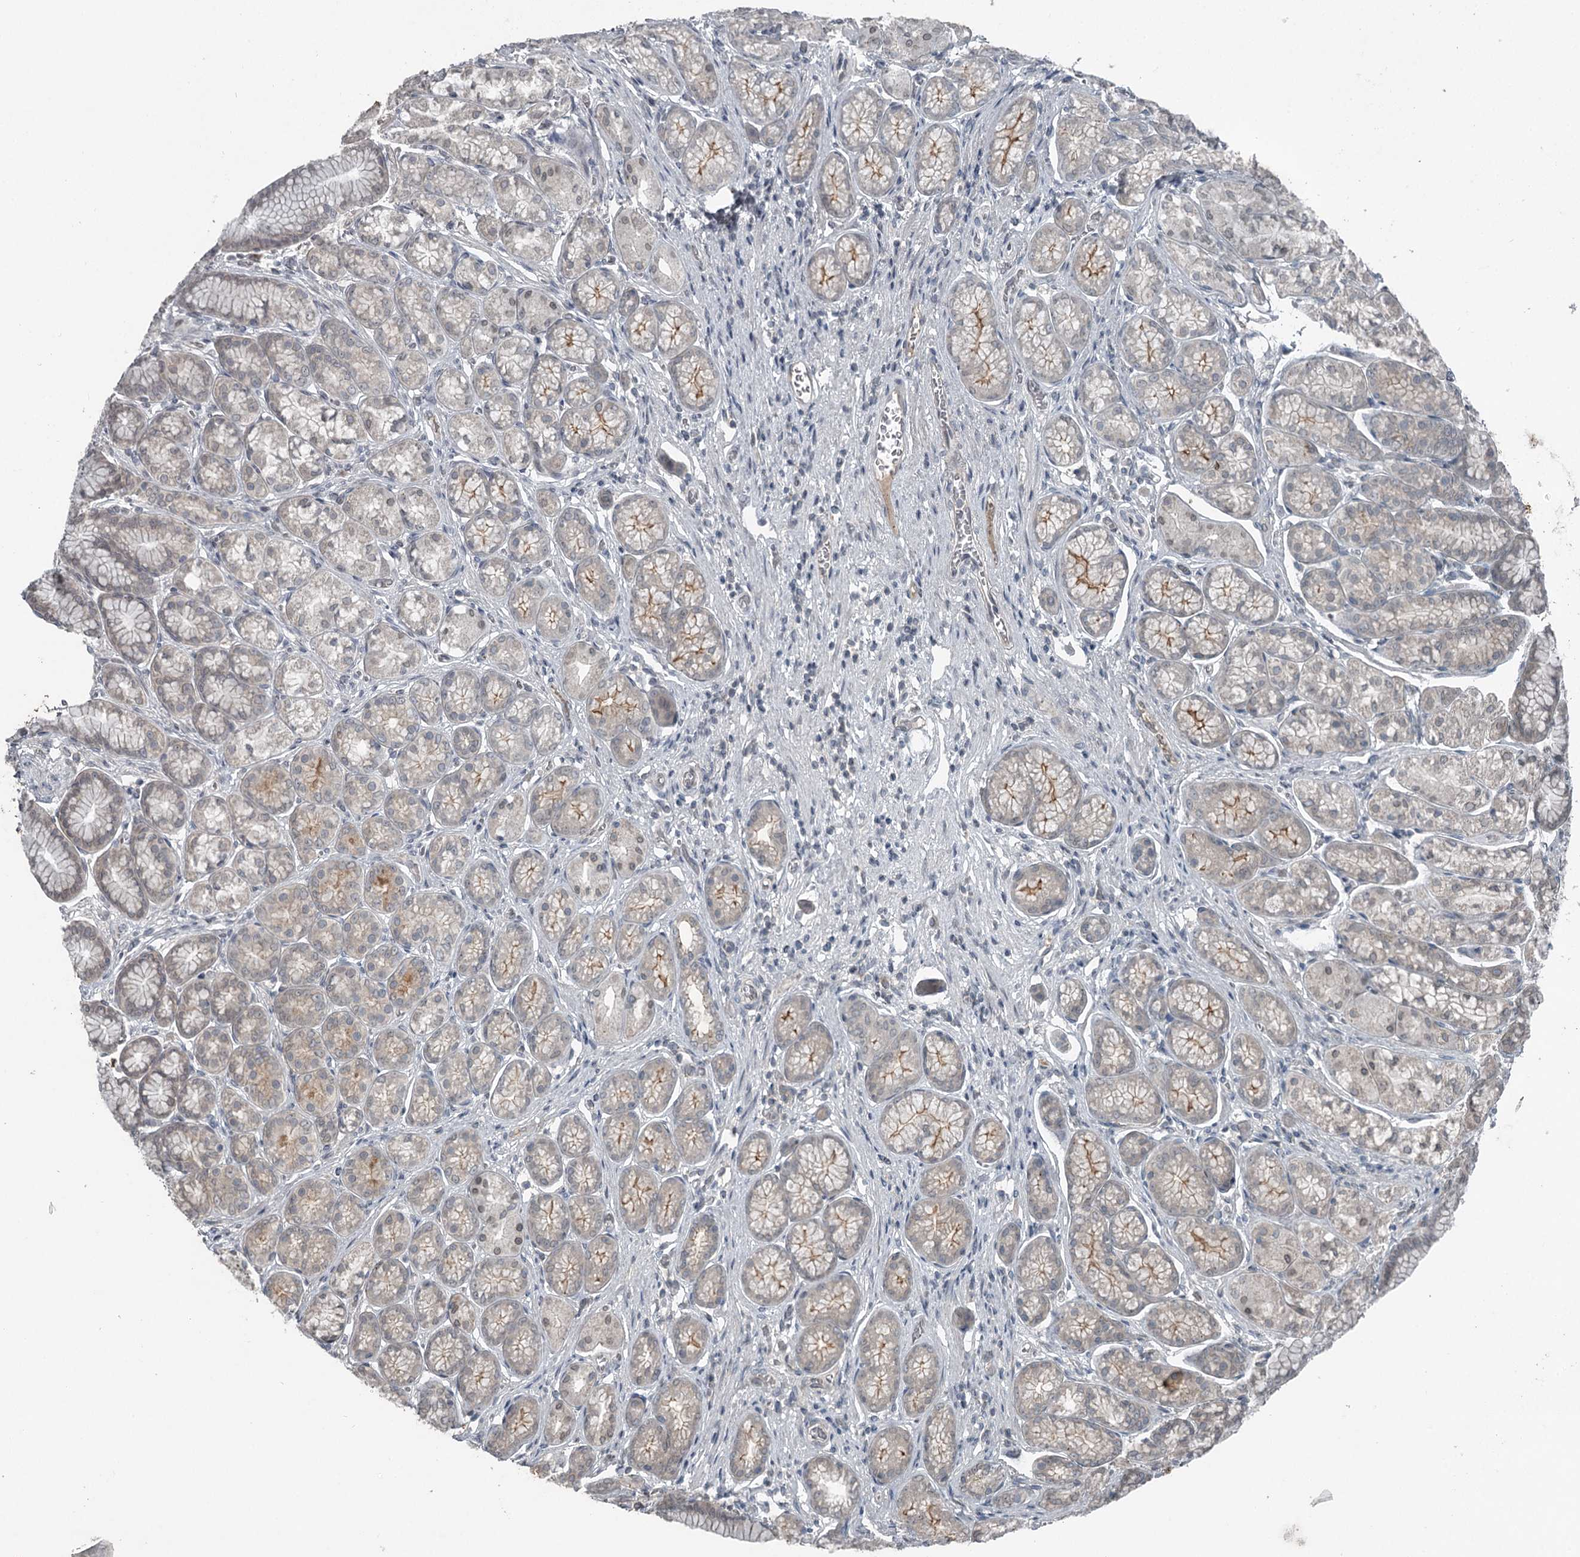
{"staining": {"intensity": "weak", "quantity": "<25%", "location": "cytoplasmic/membranous"}, "tissue": "stomach", "cell_type": "Glandular cells", "image_type": "normal", "snomed": [{"axis": "morphology", "description": "Normal tissue, NOS"}, {"axis": "morphology", "description": "Adenocarcinoma, NOS"}, {"axis": "morphology", "description": "Adenocarcinoma, High grade"}, {"axis": "topography", "description": "Stomach, upper"}, {"axis": "topography", "description": "Stomach"}], "caption": "The histopathology image reveals no staining of glandular cells in unremarkable stomach.", "gene": "SLC39A8", "patient": {"sex": "female", "age": 65}}